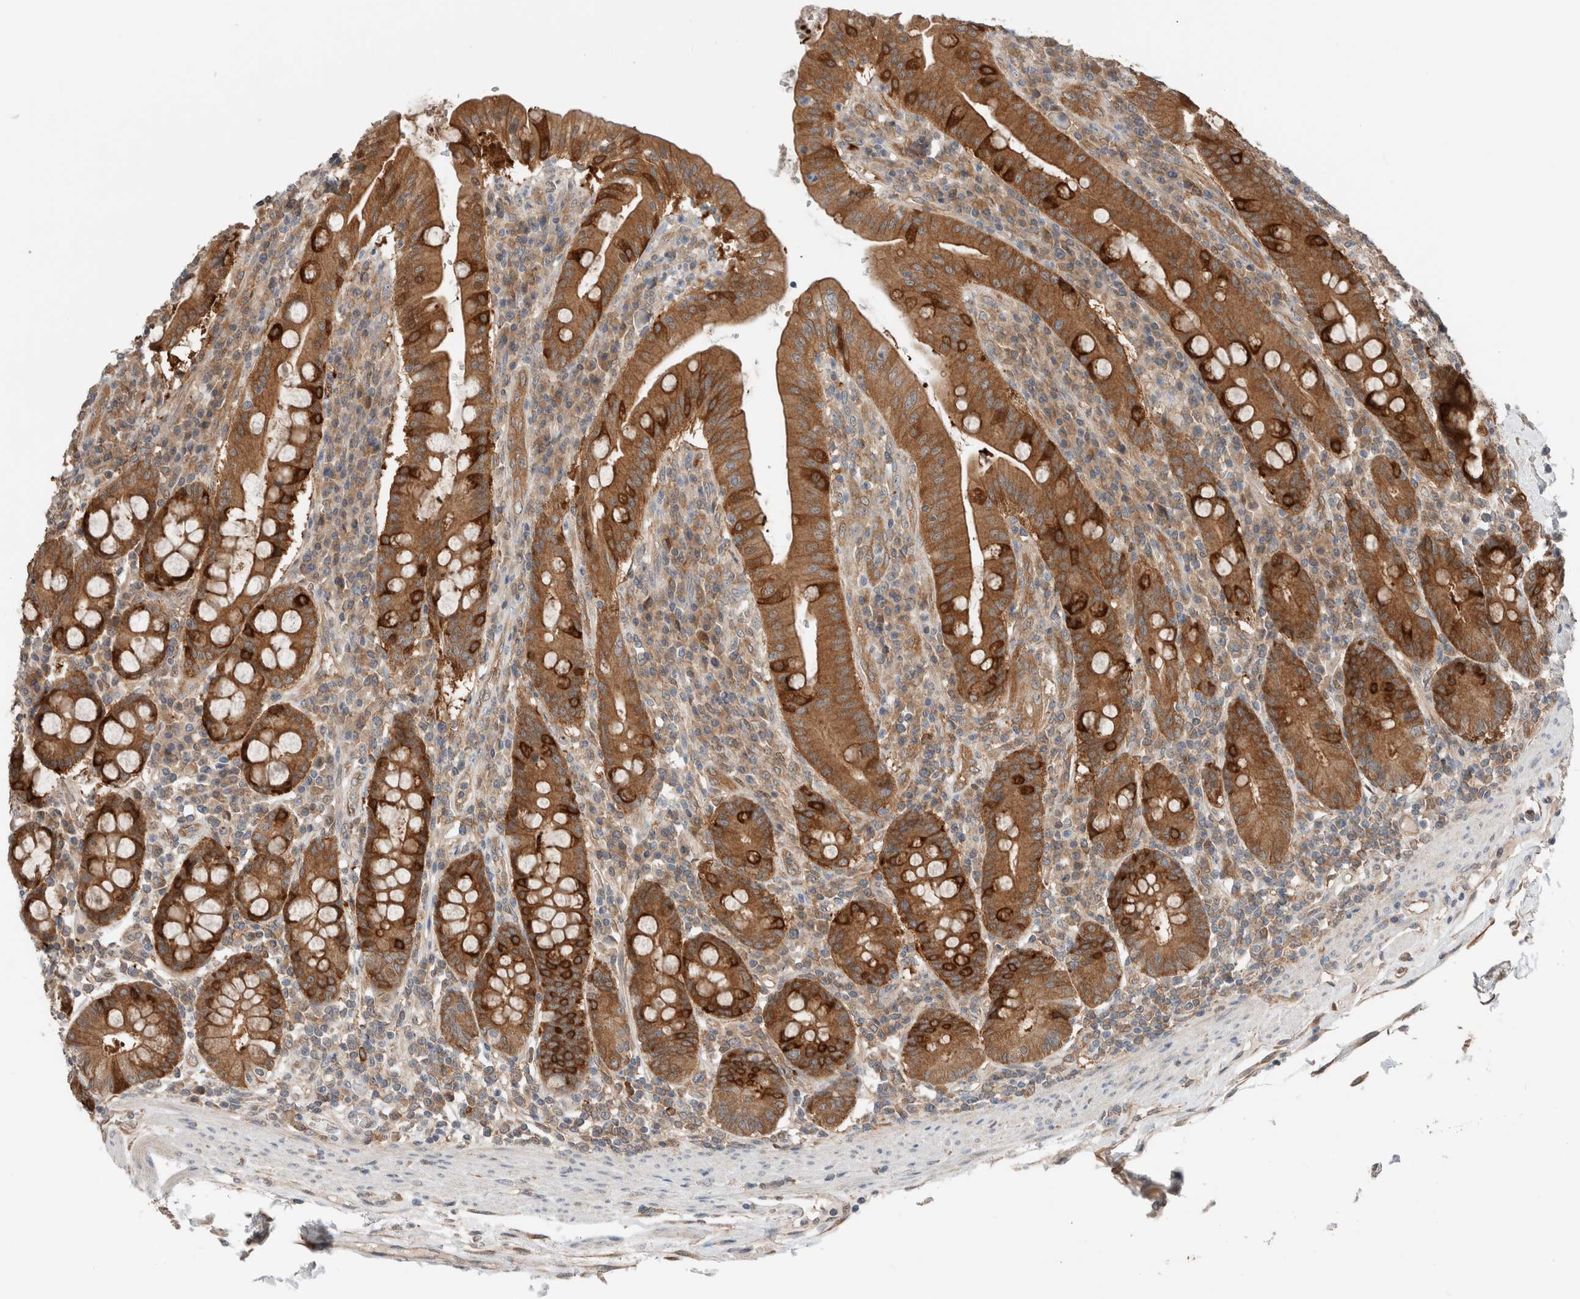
{"staining": {"intensity": "strong", "quantity": ">75%", "location": "cytoplasmic/membranous"}, "tissue": "duodenum", "cell_type": "Glandular cells", "image_type": "normal", "snomed": [{"axis": "morphology", "description": "Normal tissue, NOS"}, {"axis": "morphology", "description": "Adenocarcinoma, NOS"}, {"axis": "topography", "description": "Pancreas"}, {"axis": "topography", "description": "Duodenum"}], "caption": "Immunohistochemistry image of normal duodenum: duodenum stained using IHC exhibits high levels of strong protein expression localized specifically in the cytoplasmic/membranous of glandular cells, appearing as a cytoplasmic/membranous brown color.", "gene": "XPNPEP1", "patient": {"sex": "male", "age": 50}}